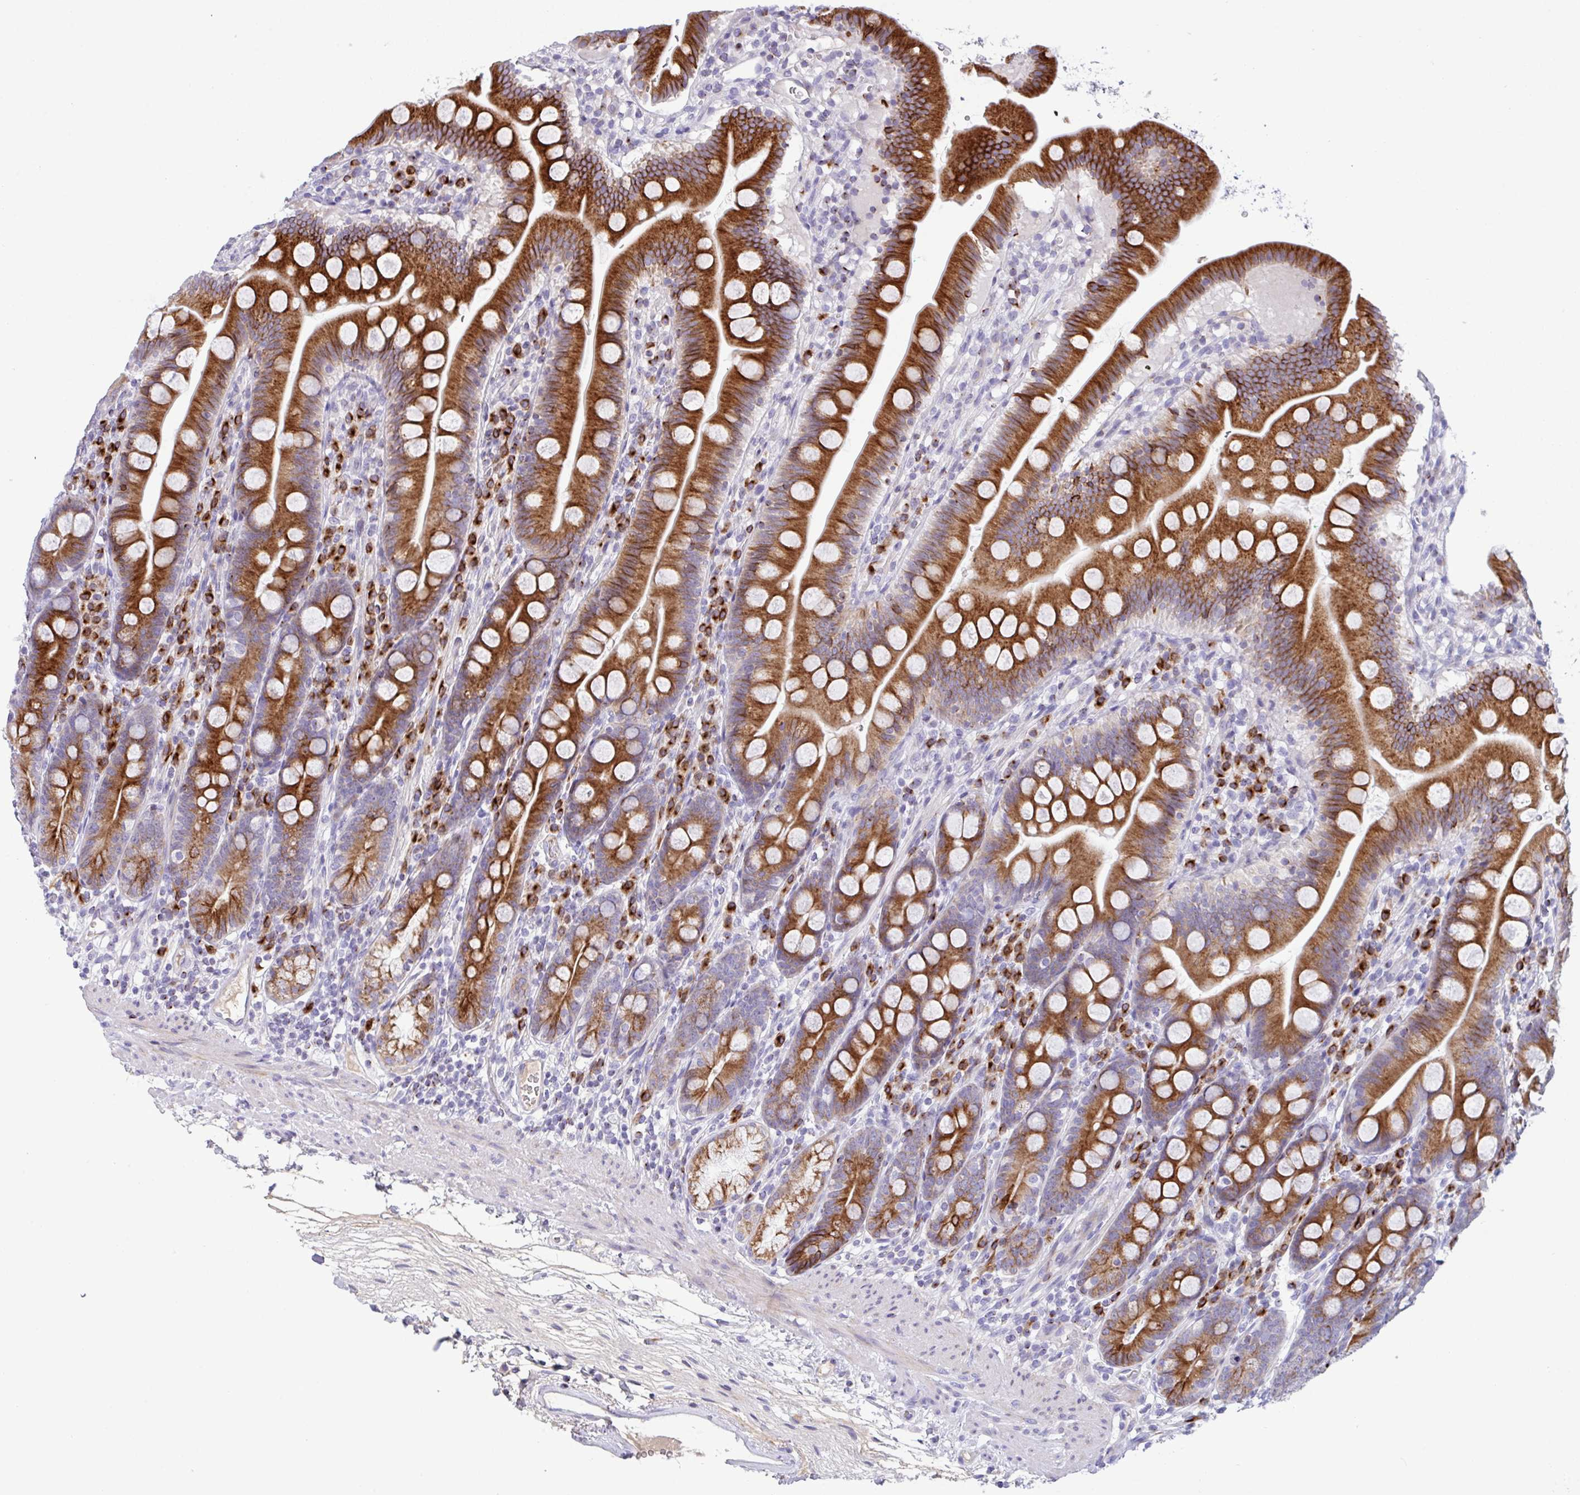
{"staining": {"intensity": "strong", "quantity": "25%-75%", "location": "cytoplasmic/membranous"}, "tissue": "duodenum", "cell_type": "Glandular cells", "image_type": "normal", "snomed": [{"axis": "morphology", "description": "Normal tissue, NOS"}, {"axis": "topography", "description": "Duodenum"}], "caption": "Brown immunohistochemical staining in normal human duodenum demonstrates strong cytoplasmic/membranous positivity in about 25%-75% of glandular cells. The protein is shown in brown color, while the nuclei are stained blue.", "gene": "FBXL20", "patient": {"sex": "female", "age": 67}}